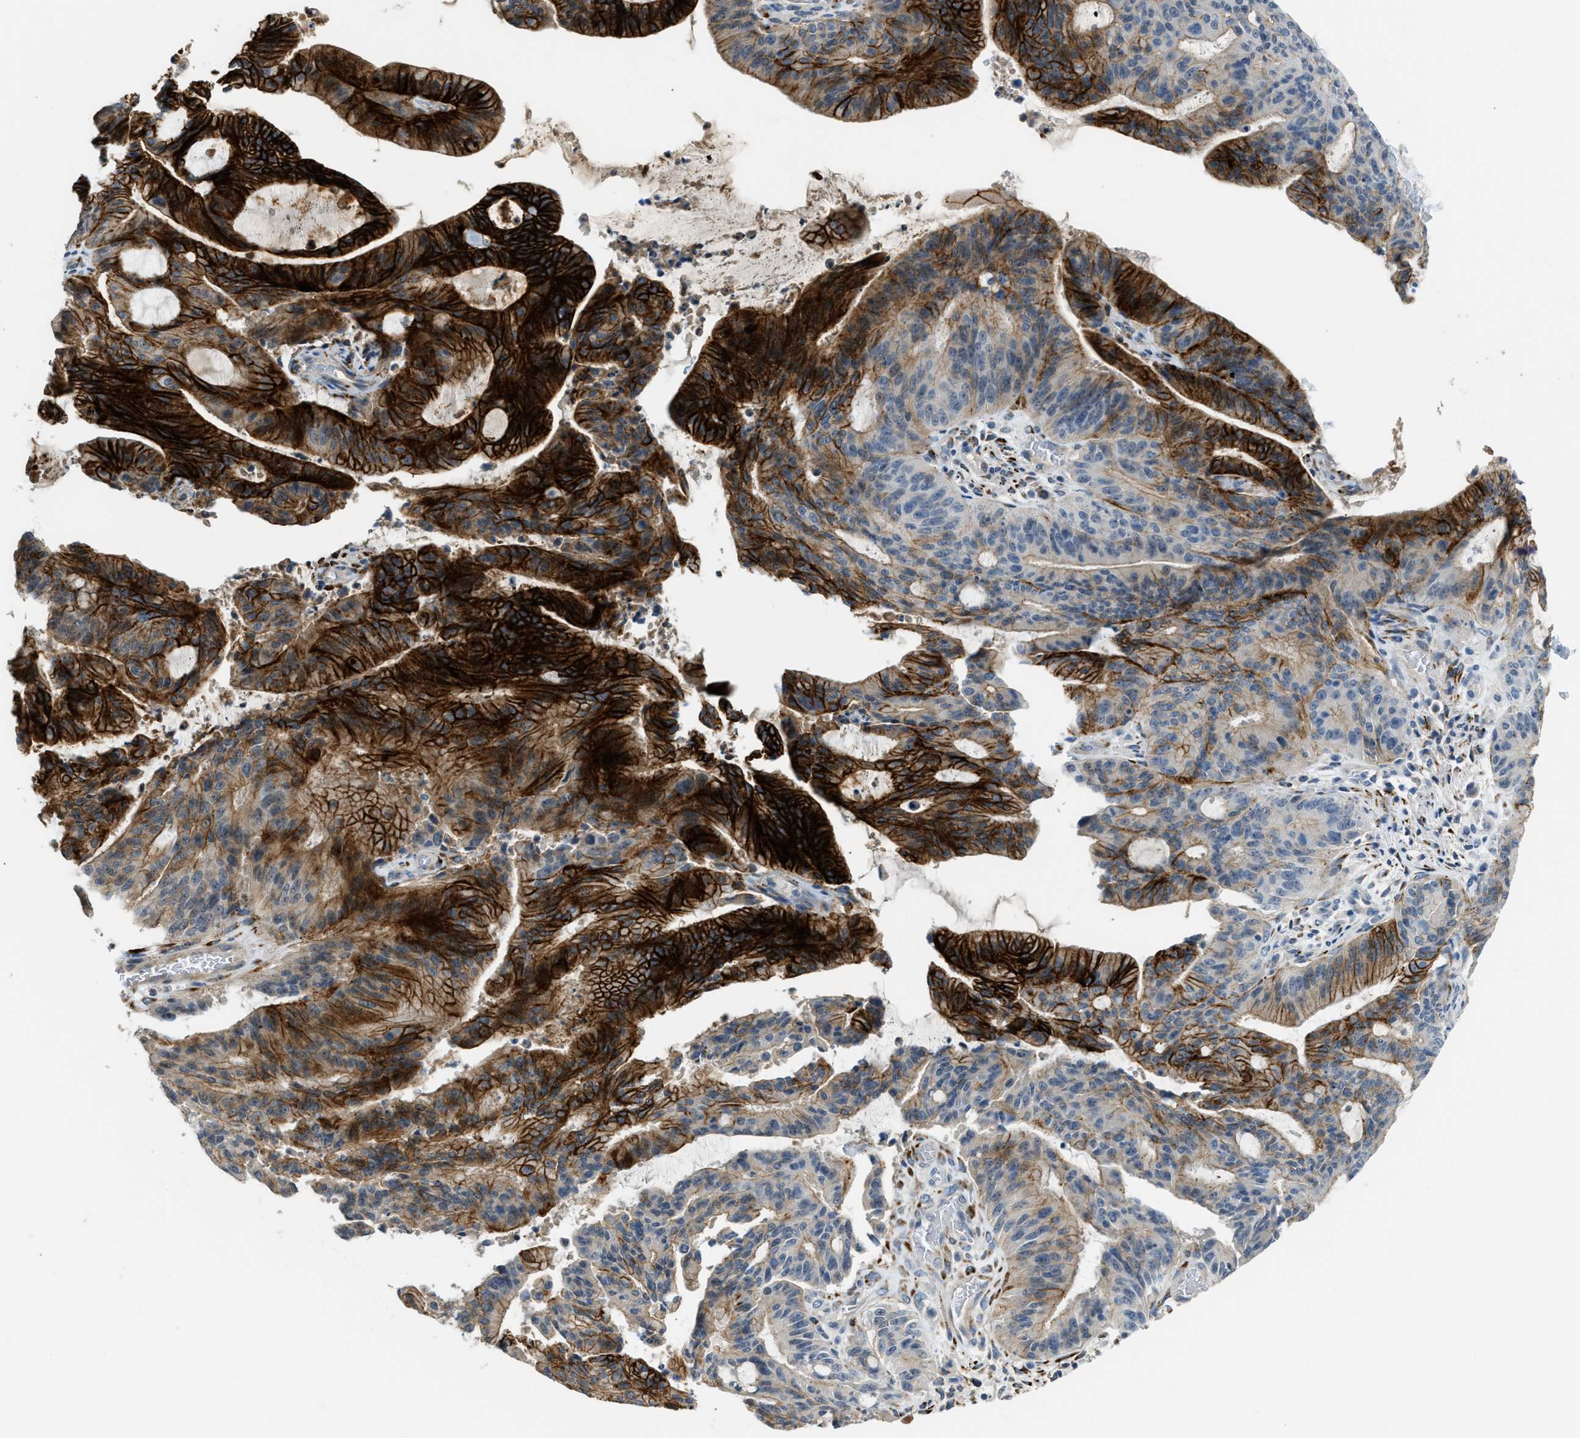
{"staining": {"intensity": "strong", "quantity": "25%-75%", "location": "cytoplasmic/membranous"}, "tissue": "liver cancer", "cell_type": "Tumor cells", "image_type": "cancer", "snomed": [{"axis": "morphology", "description": "Normal tissue, NOS"}, {"axis": "morphology", "description": "Cholangiocarcinoma"}, {"axis": "topography", "description": "Liver"}, {"axis": "topography", "description": "Peripheral nerve tissue"}], "caption": "Immunohistochemical staining of human liver cancer (cholangiocarcinoma) reveals strong cytoplasmic/membranous protein positivity in about 25%-75% of tumor cells.", "gene": "TMEM154", "patient": {"sex": "female", "age": 73}}